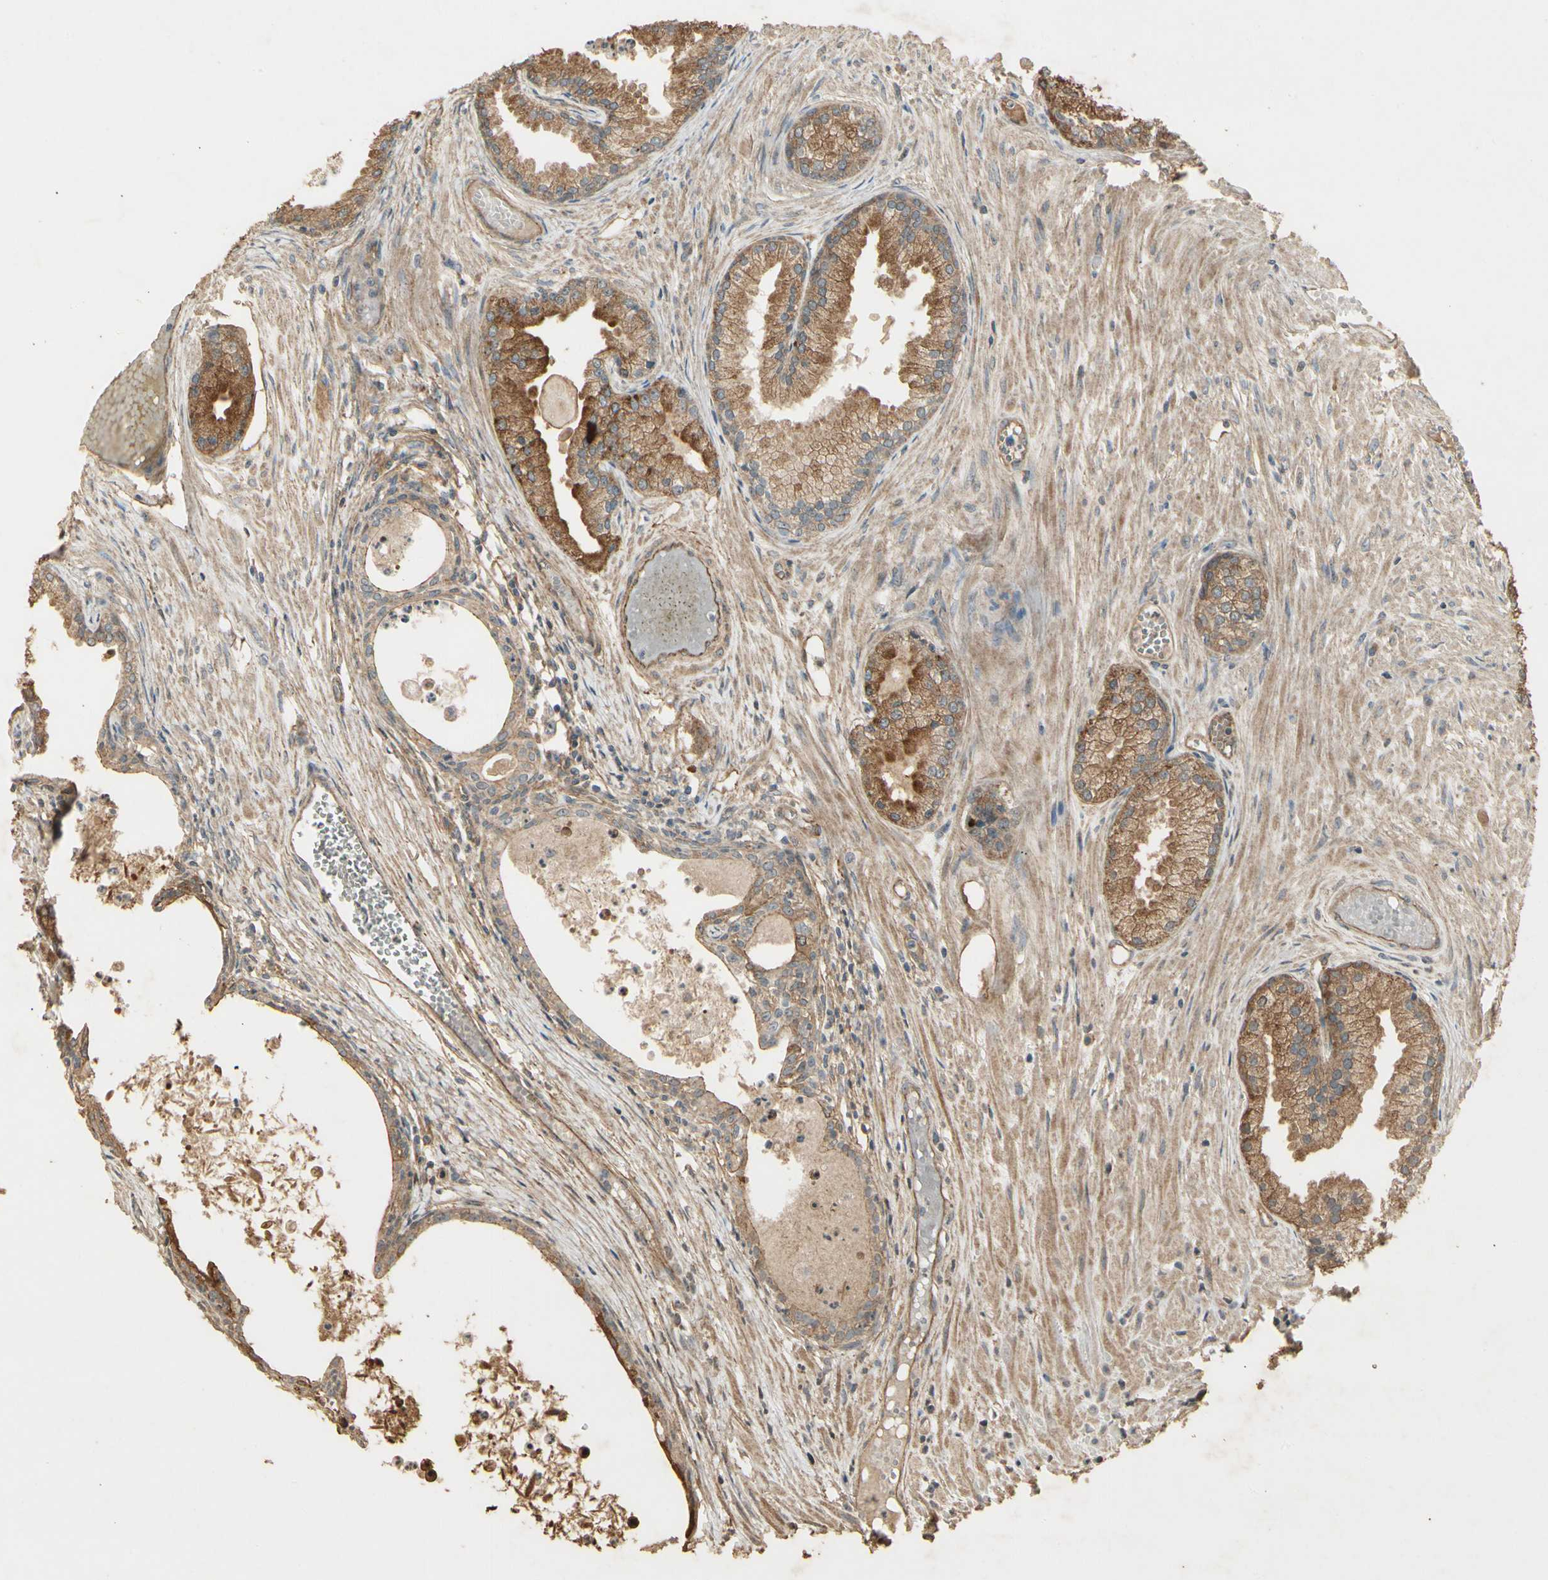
{"staining": {"intensity": "moderate", "quantity": ">75%", "location": "cytoplasmic/membranous"}, "tissue": "prostate cancer", "cell_type": "Tumor cells", "image_type": "cancer", "snomed": [{"axis": "morphology", "description": "Adenocarcinoma, Low grade"}, {"axis": "topography", "description": "Prostate"}], "caption": "Human low-grade adenocarcinoma (prostate) stained with a brown dye exhibits moderate cytoplasmic/membranous positive staining in approximately >75% of tumor cells.", "gene": "RNF180", "patient": {"sex": "male", "age": 72}}